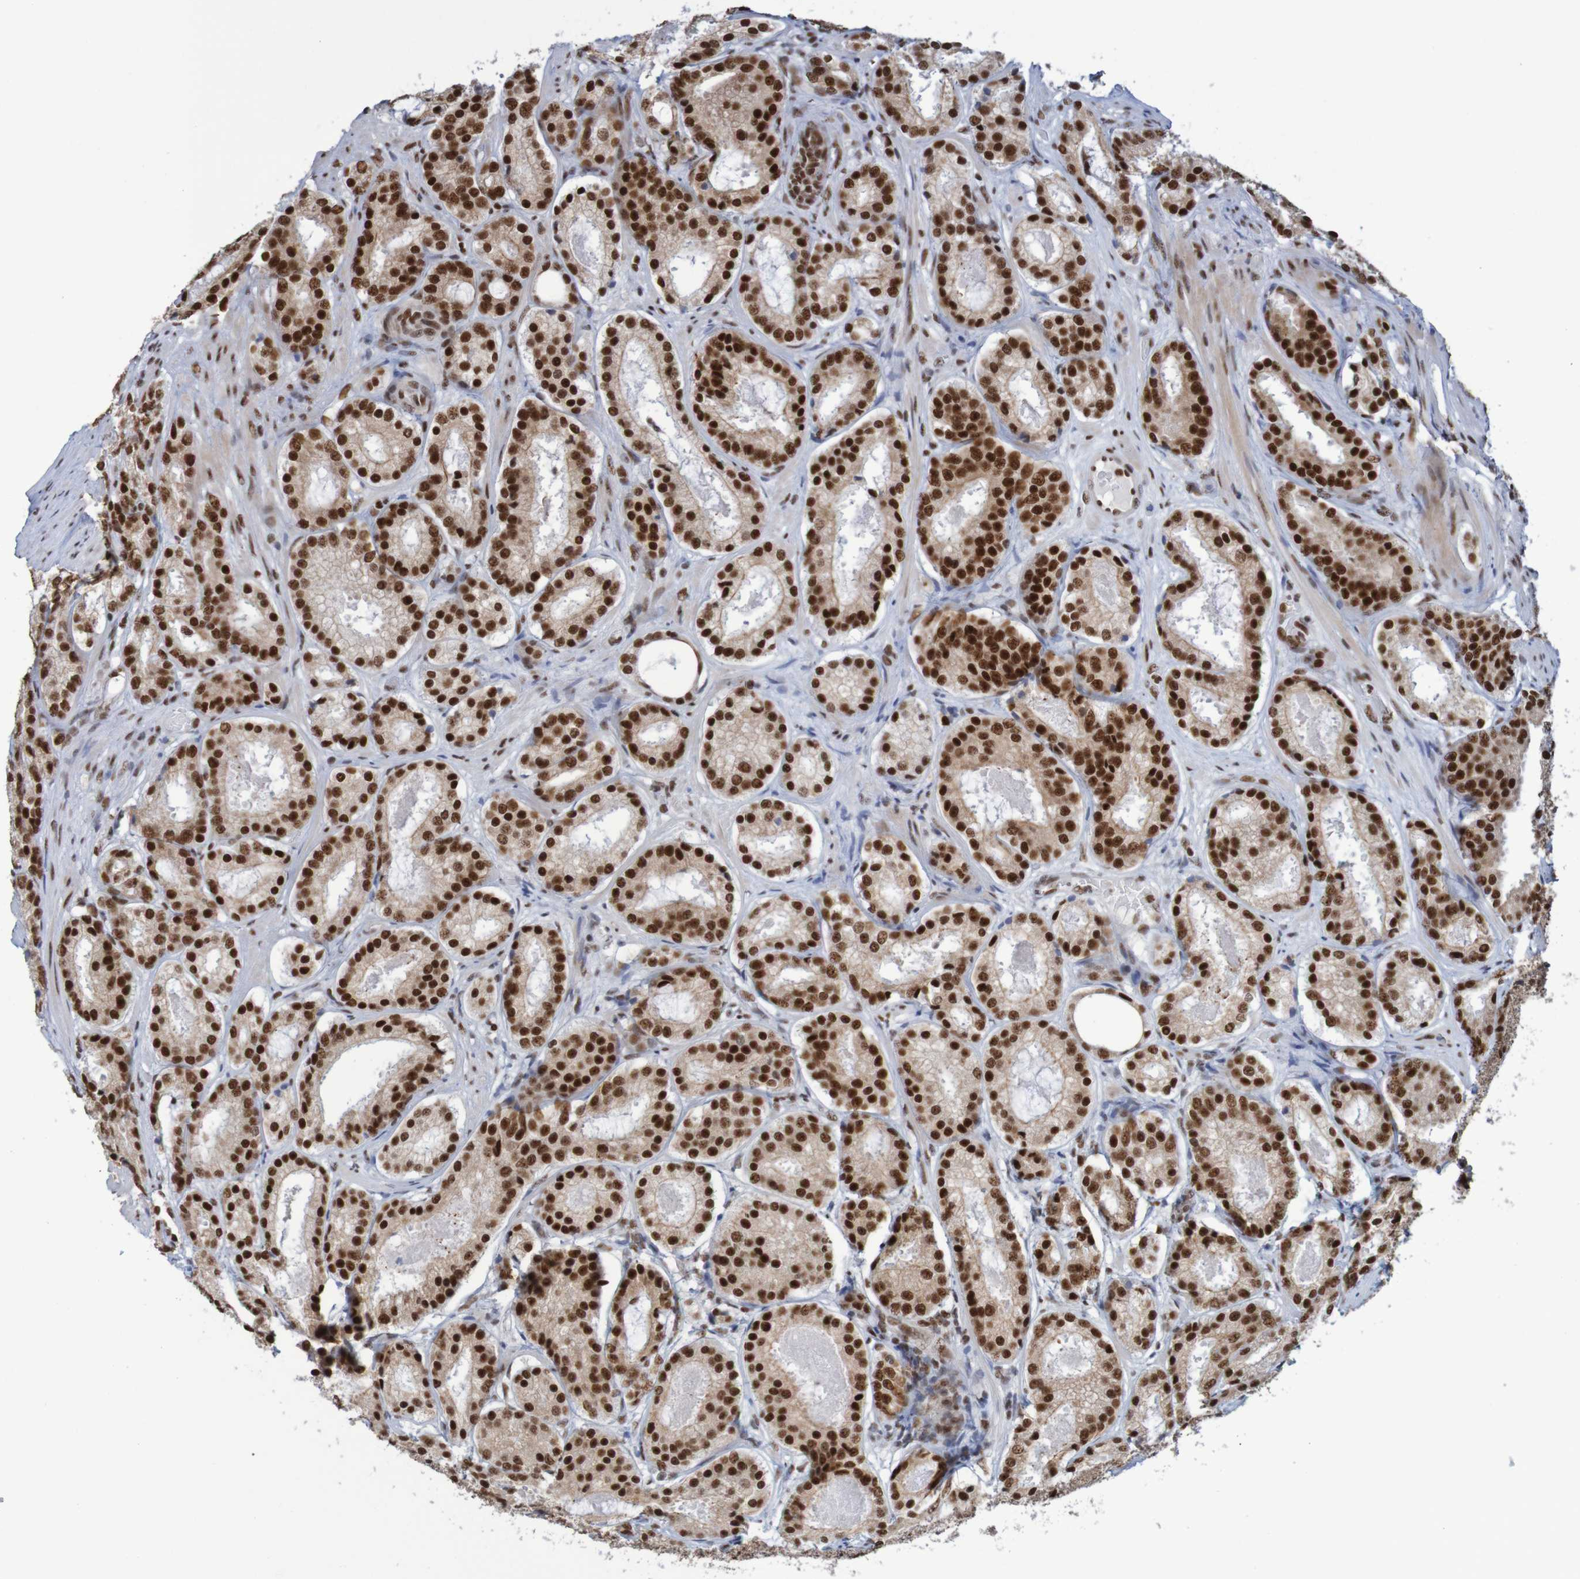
{"staining": {"intensity": "strong", "quantity": ">75%", "location": "nuclear"}, "tissue": "prostate cancer", "cell_type": "Tumor cells", "image_type": "cancer", "snomed": [{"axis": "morphology", "description": "Adenocarcinoma, Low grade"}, {"axis": "topography", "description": "Prostate"}], "caption": "Immunohistochemical staining of human adenocarcinoma (low-grade) (prostate) demonstrates high levels of strong nuclear expression in approximately >75% of tumor cells.", "gene": "THRAP3", "patient": {"sex": "male", "age": 69}}